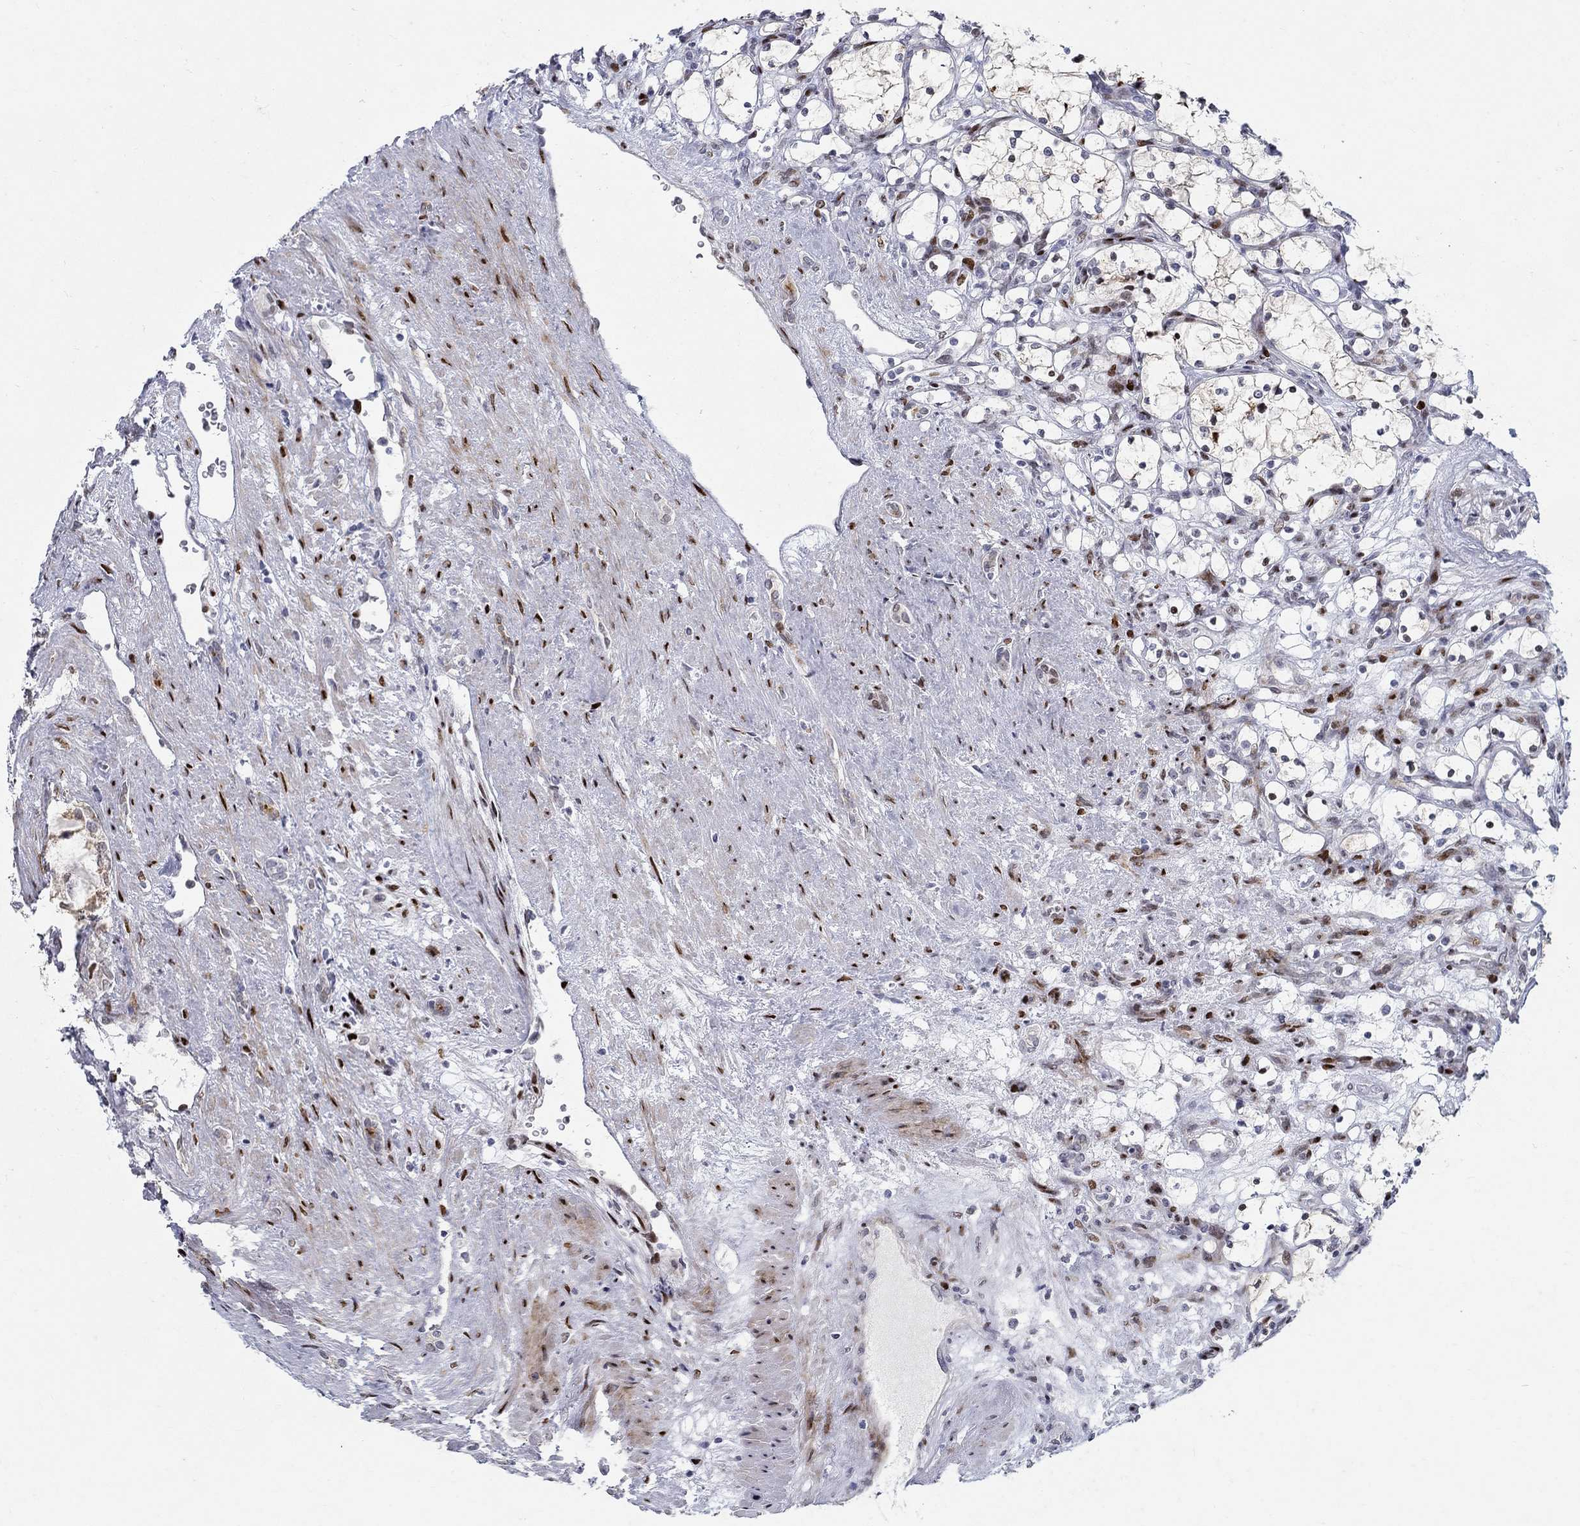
{"staining": {"intensity": "strong", "quantity": "<25%", "location": "nuclear"}, "tissue": "renal cancer", "cell_type": "Tumor cells", "image_type": "cancer", "snomed": [{"axis": "morphology", "description": "Adenocarcinoma, NOS"}, {"axis": "topography", "description": "Kidney"}], "caption": "Adenocarcinoma (renal) stained with IHC reveals strong nuclear staining in approximately <25% of tumor cells.", "gene": "RAPGEF5", "patient": {"sex": "female", "age": 69}}